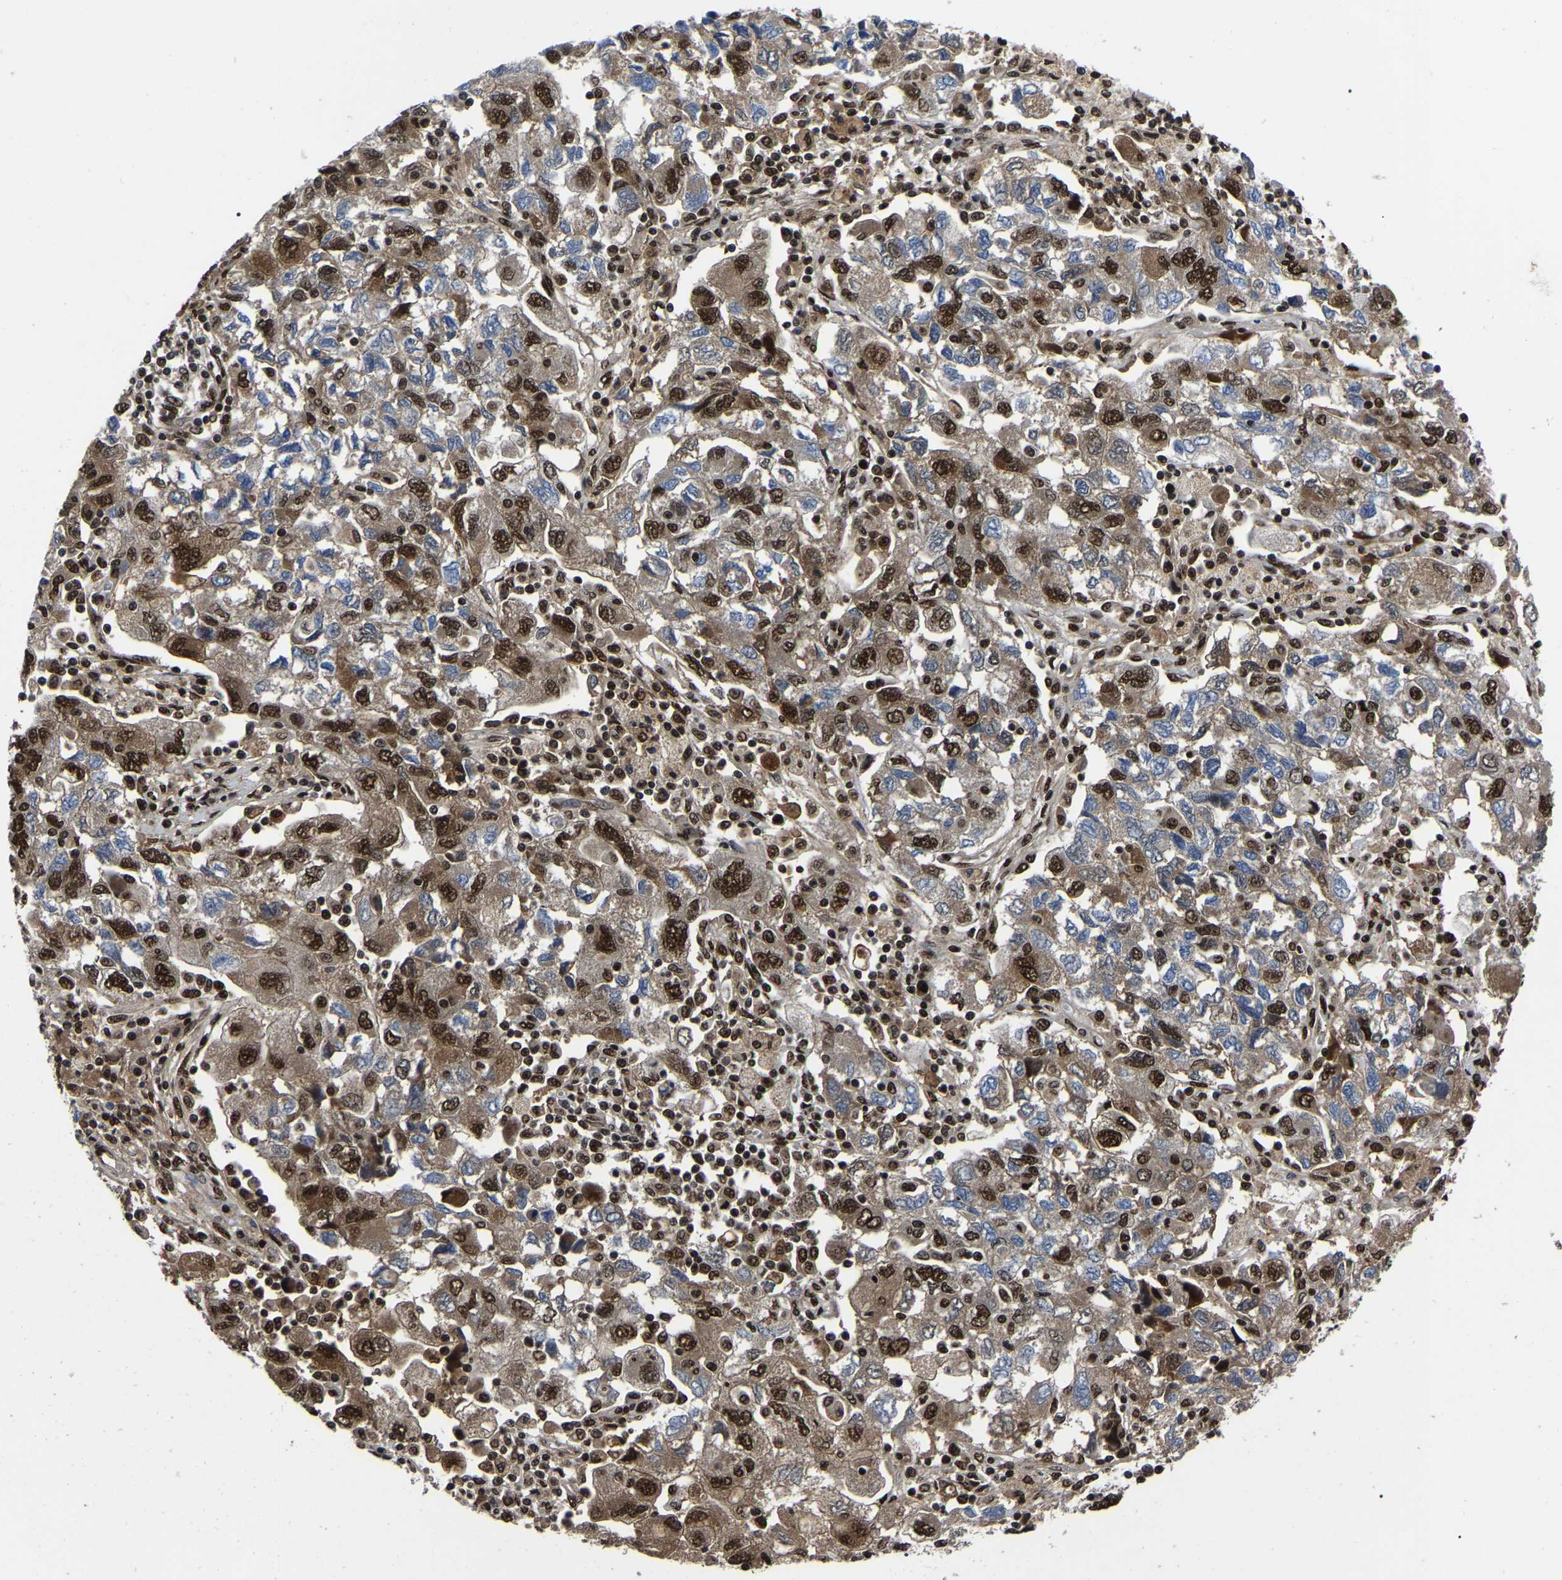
{"staining": {"intensity": "strong", "quantity": "25%-75%", "location": "cytoplasmic/membranous,nuclear"}, "tissue": "ovarian cancer", "cell_type": "Tumor cells", "image_type": "cancer", "snomed": [{"axis": "morphology", "description": "Carcinoma, NOS"}, {"axis": "morphology", "description": "Cystadenocarcinoma, serous, NOS"}, {"axis": "topography", "description": "Ovary"}], "caption": "Immunohistochemical staining of ovarian cancer (serous cystadenocarcinoma) demonstrates high levels of strong cytoplasmic/membranous and nuclear protein expression in about 25%-75% of tumor cells. The staining was performed using DAB to visualize the protein expression in brown, while the nuclei were stained in blue with hematoxylin (Magnification: 20x).", "gene": "TRIM35", "patient": {"sex": "female", "age": 69}}